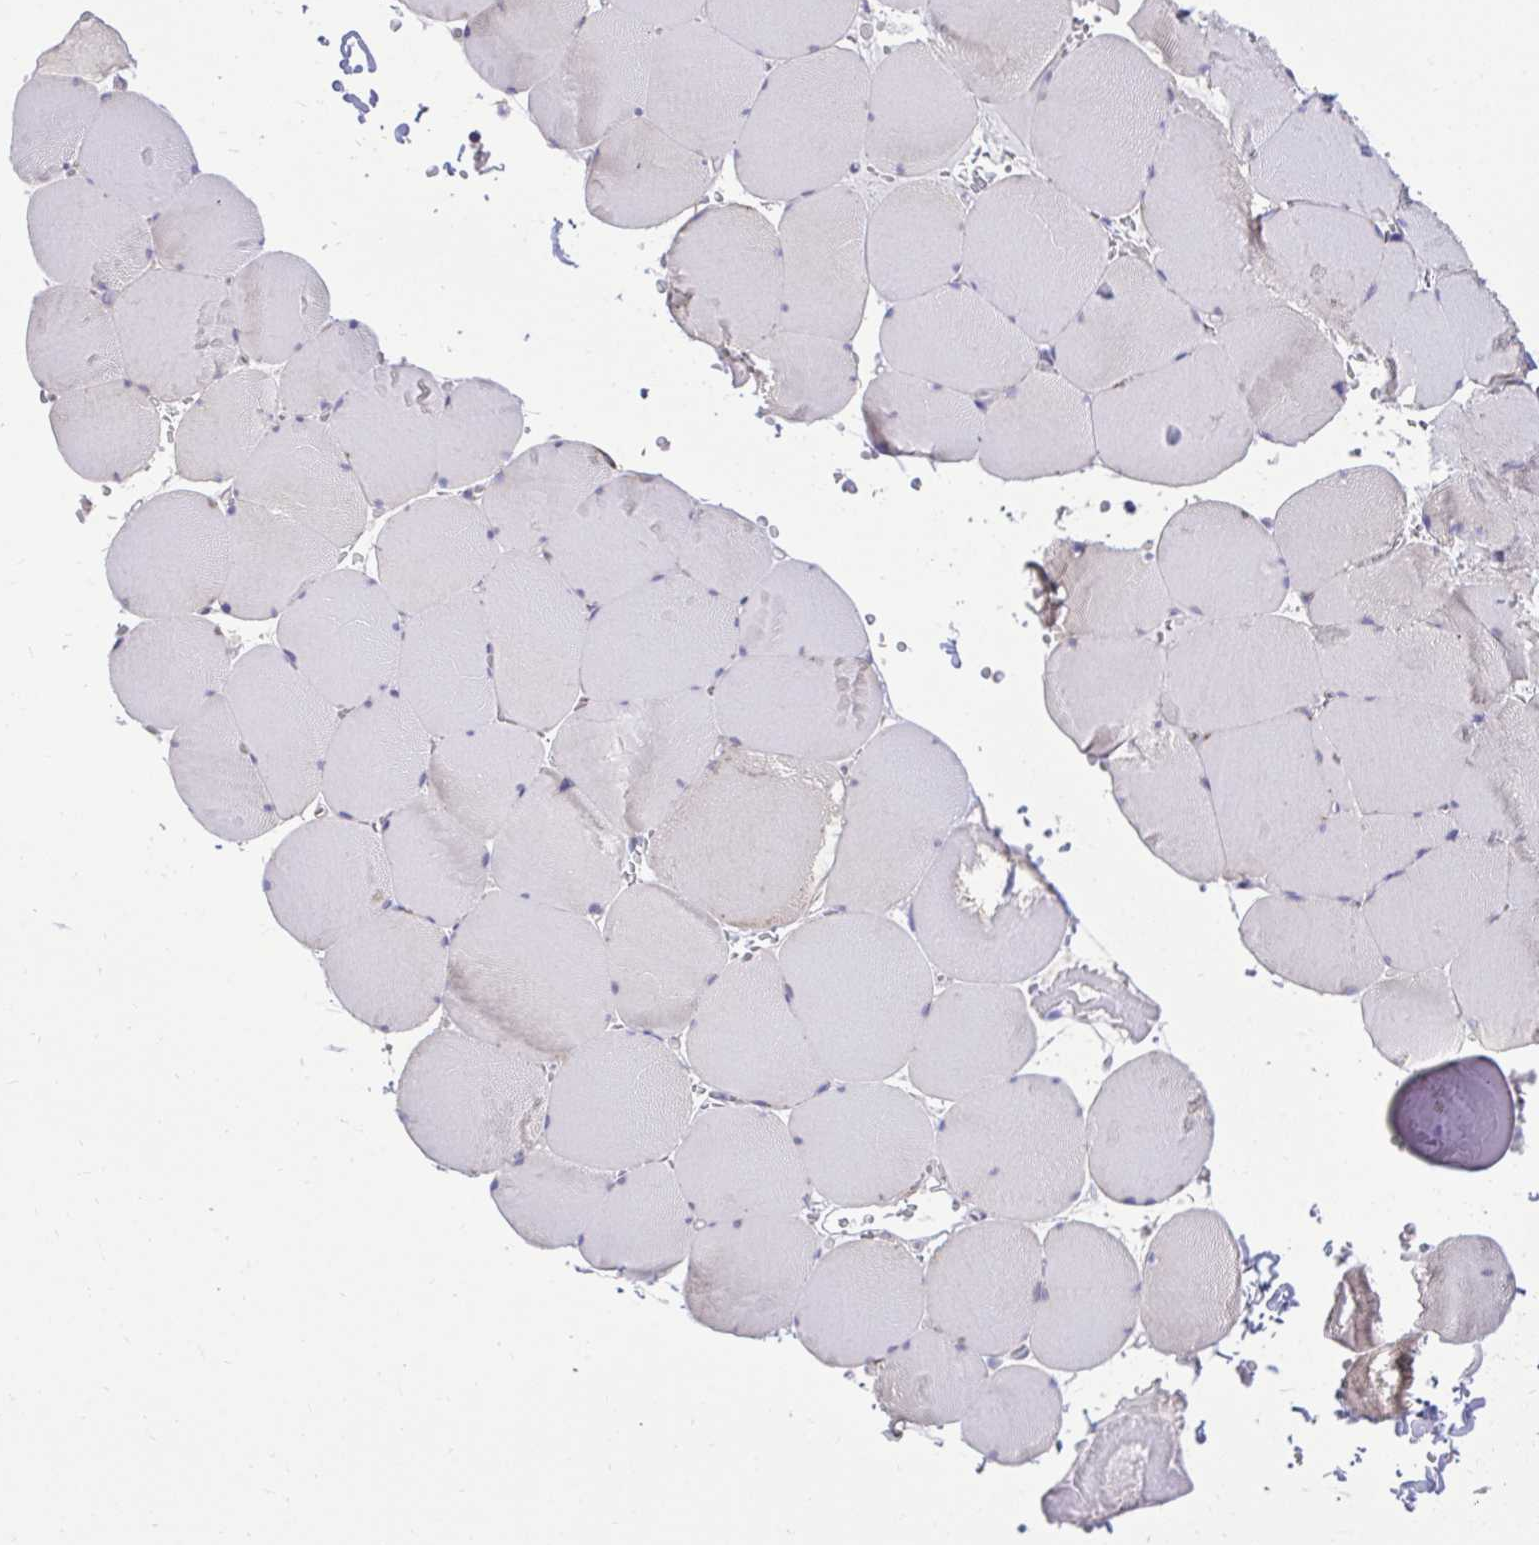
{"staining": {"intensity": "negative", "quantity": "none", "location": "none"}, "tissue": "skeletal muscle", "cell_type": "Myocytes", "image_type": "normal", "snomed": [{"axis": "morphology", "description": "Normal tissue, NOS"}, {"axis": "topography", "description": "Skeletal muscle"}, {"axis": "topography", "description": "Head-Neck"}], "caption": "This is an immunohistochemistry (IHC) photomicrograph of unremarkable skeletal muscle. There is no expression in myocytes.", "gene": "RPS15", "patient": {"sex": "male", "age": 66}}